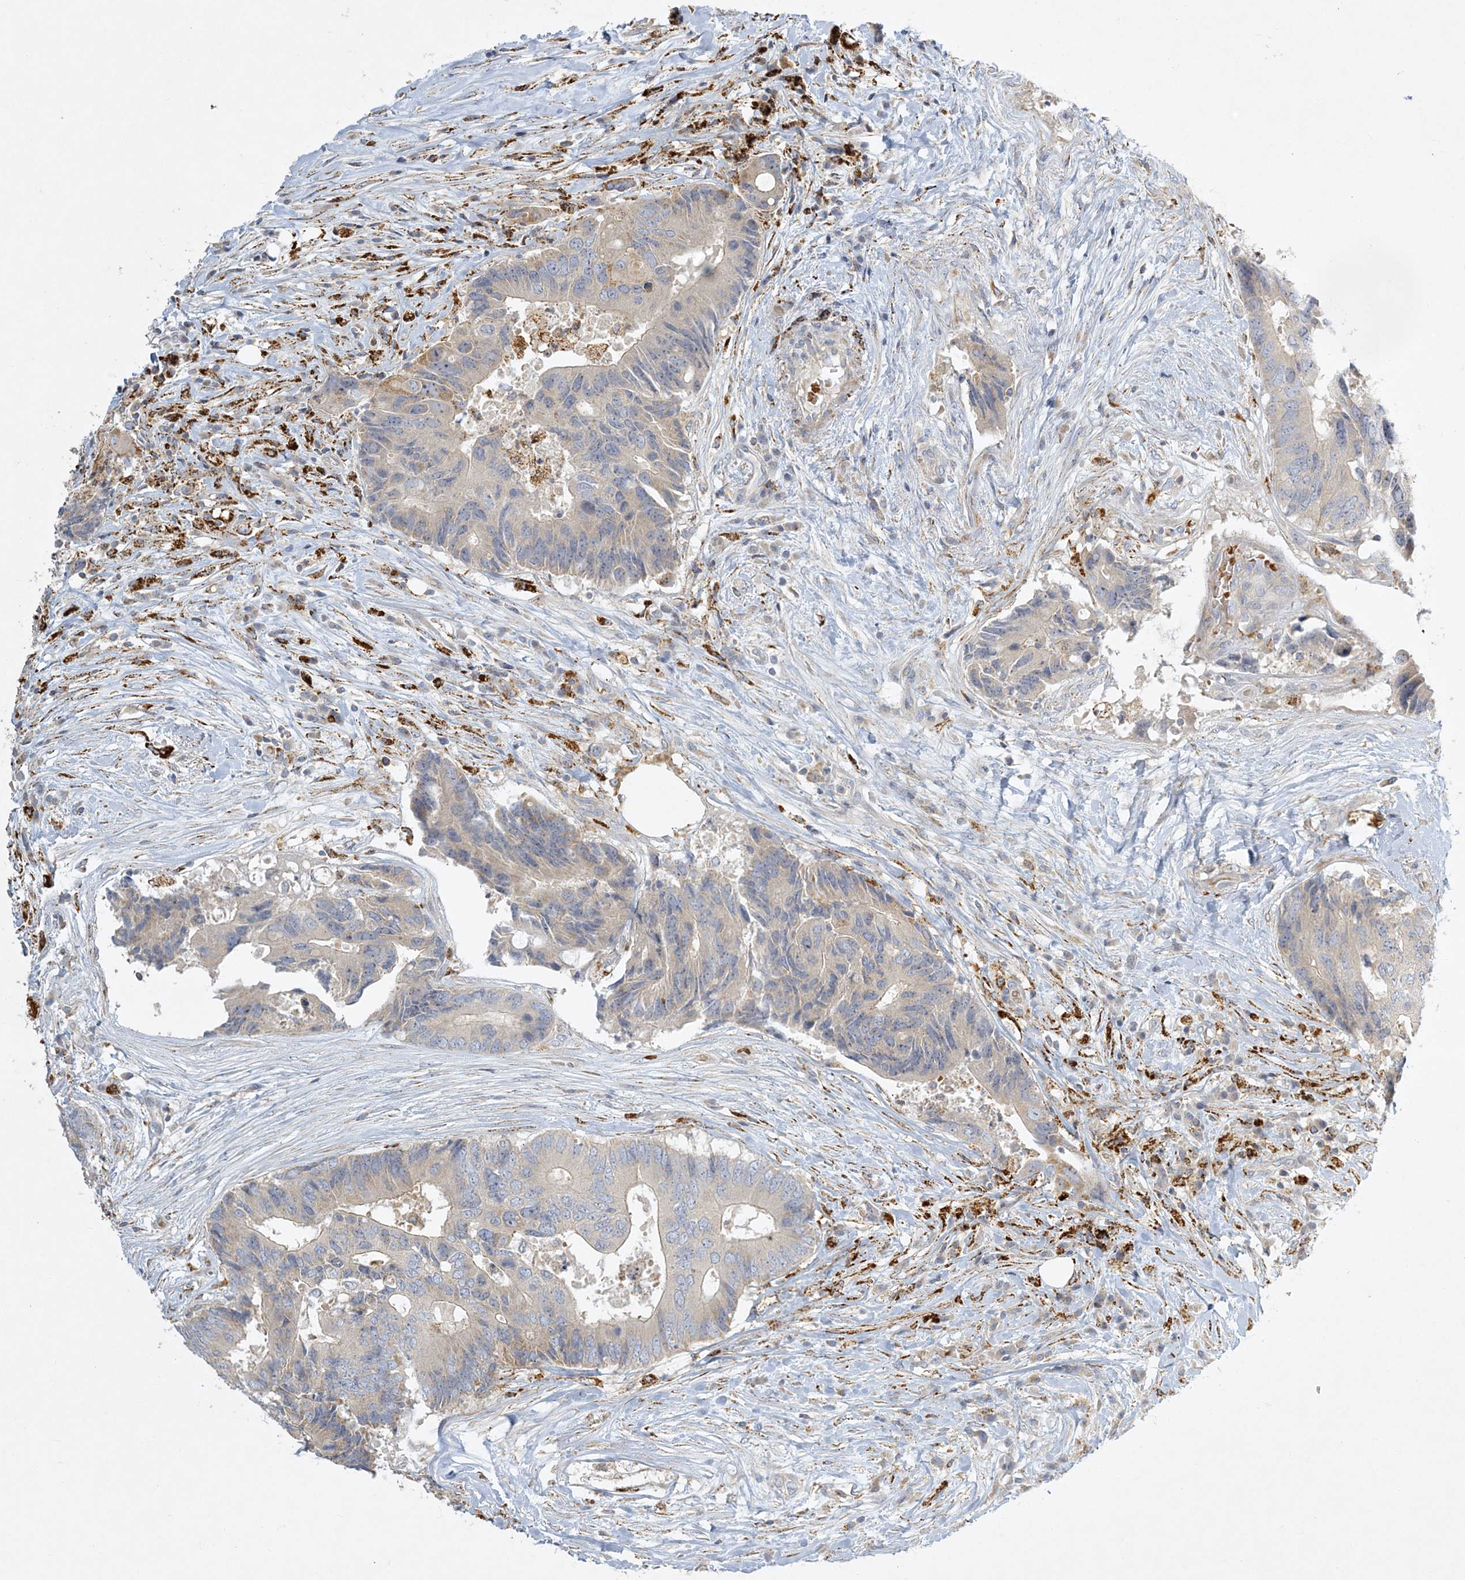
{"staining": {"intensity": "negative", "quantity": "none", "location": "none"}, "tissue": "colorectal cancer", "cell_type": "Tumor cells", "image_type": "cancer", "snomed": [{"axis": "morphology", "description": "Adenocarcinoma, NOS"}, {"axis": "topography", "description": "Colon"}], "caption": "There is no significant expression in tumor cells of adenocarcinoma (colorectal).", "gene": "LTN1", "patient": {"sex": "male", "age": 71}}